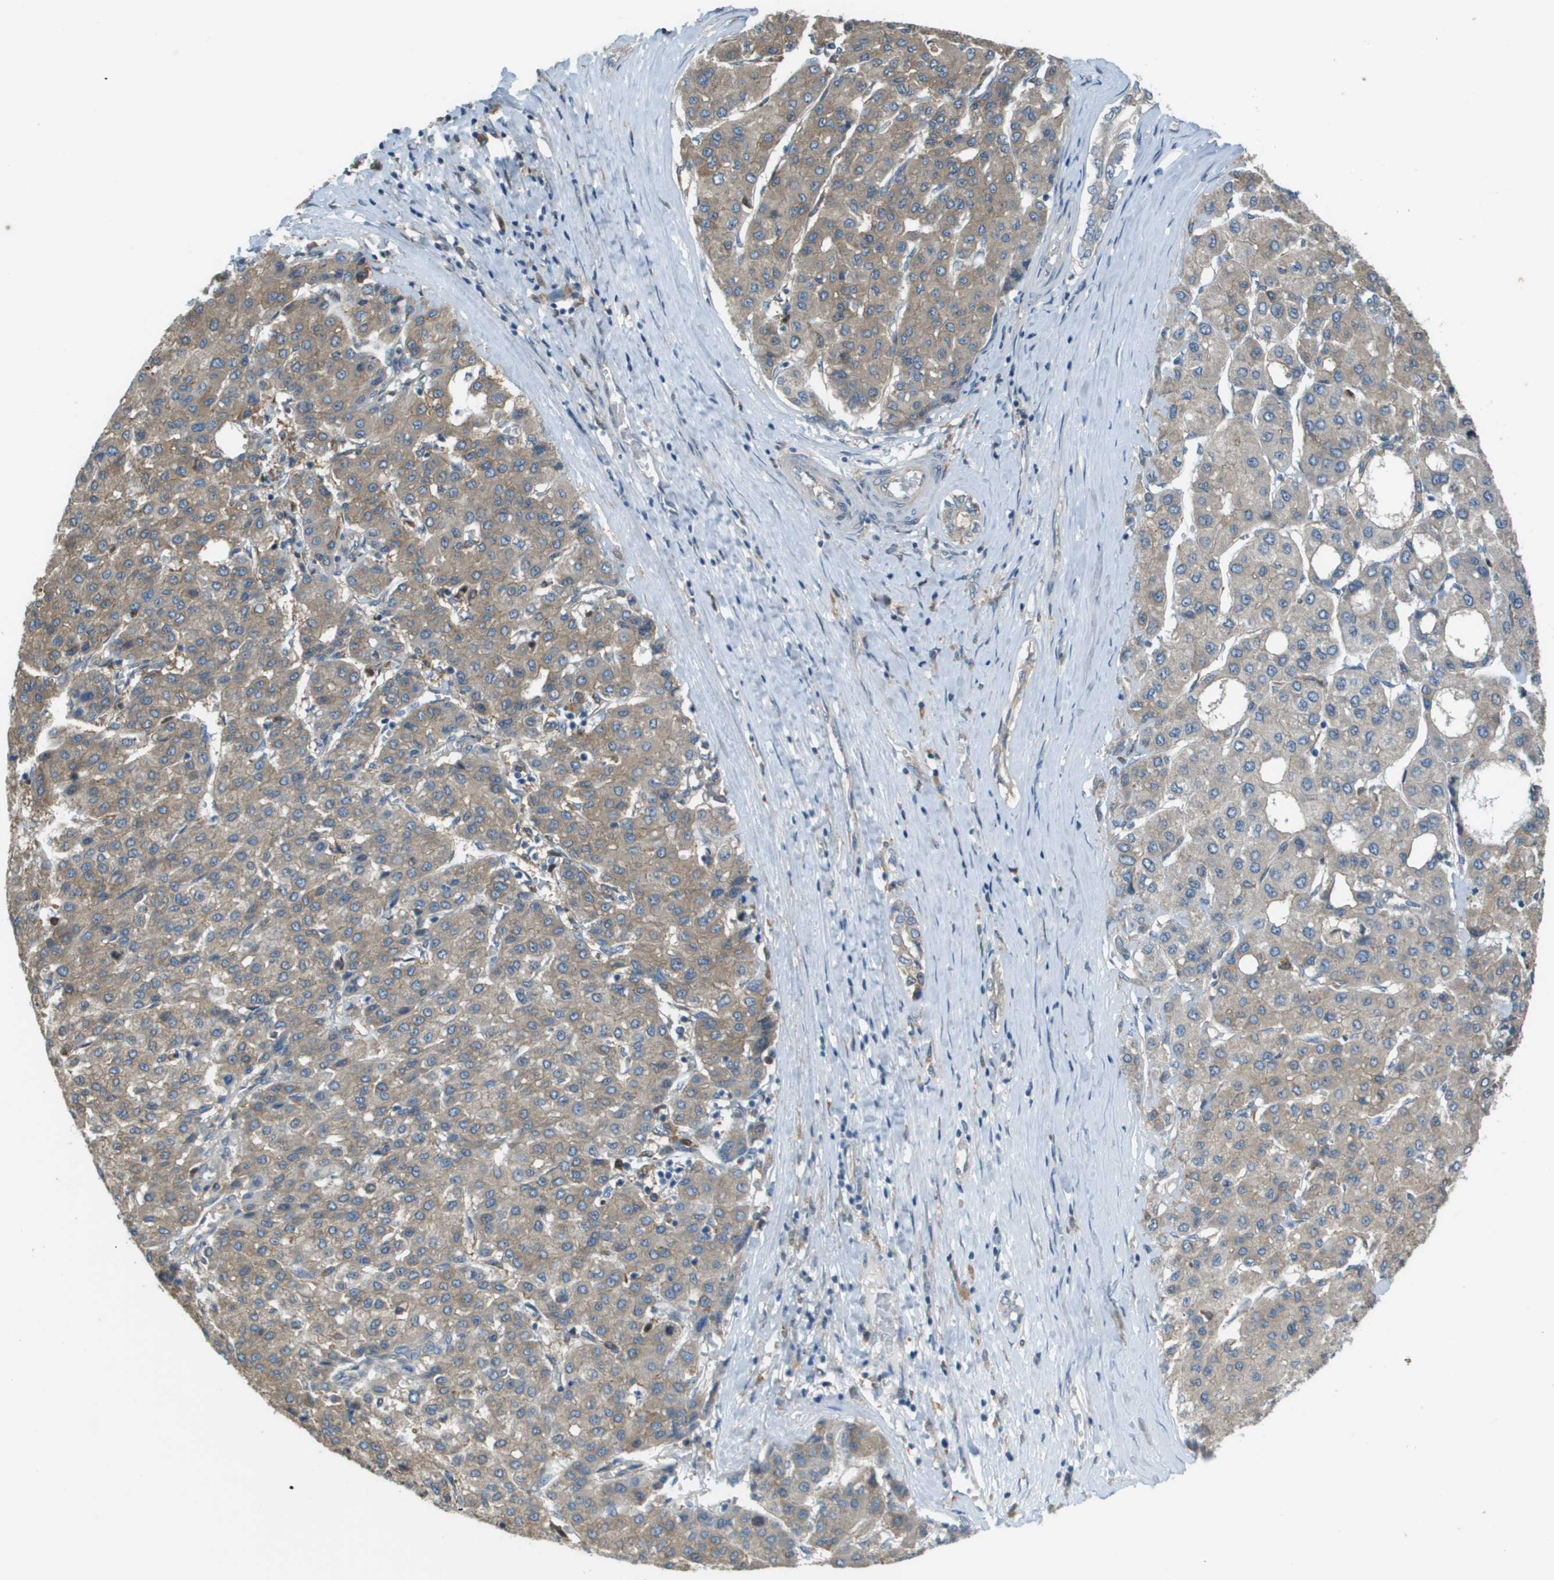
{"staining": {"intensity": "weak", "quantity": ">75%", "location": "cytoplasmic/membranous"}, "tissue": "liver cancer", "cell_type": "Tumor cells", "image_type": "cancer", "snomed": [{"axis": "morphology", "description": "Carcinoma, Hepatocellular, NOS"}, {"axis": "topography", "description": "Liver"}], "caption": "This histopathology image shows IHC staining of liver cancer, with low weak cytoplasmic/membranous positivity in approximately >75% of tumor cells.", "gene": "CORO1B", "patient": {"sex": "male", "age": 65}}